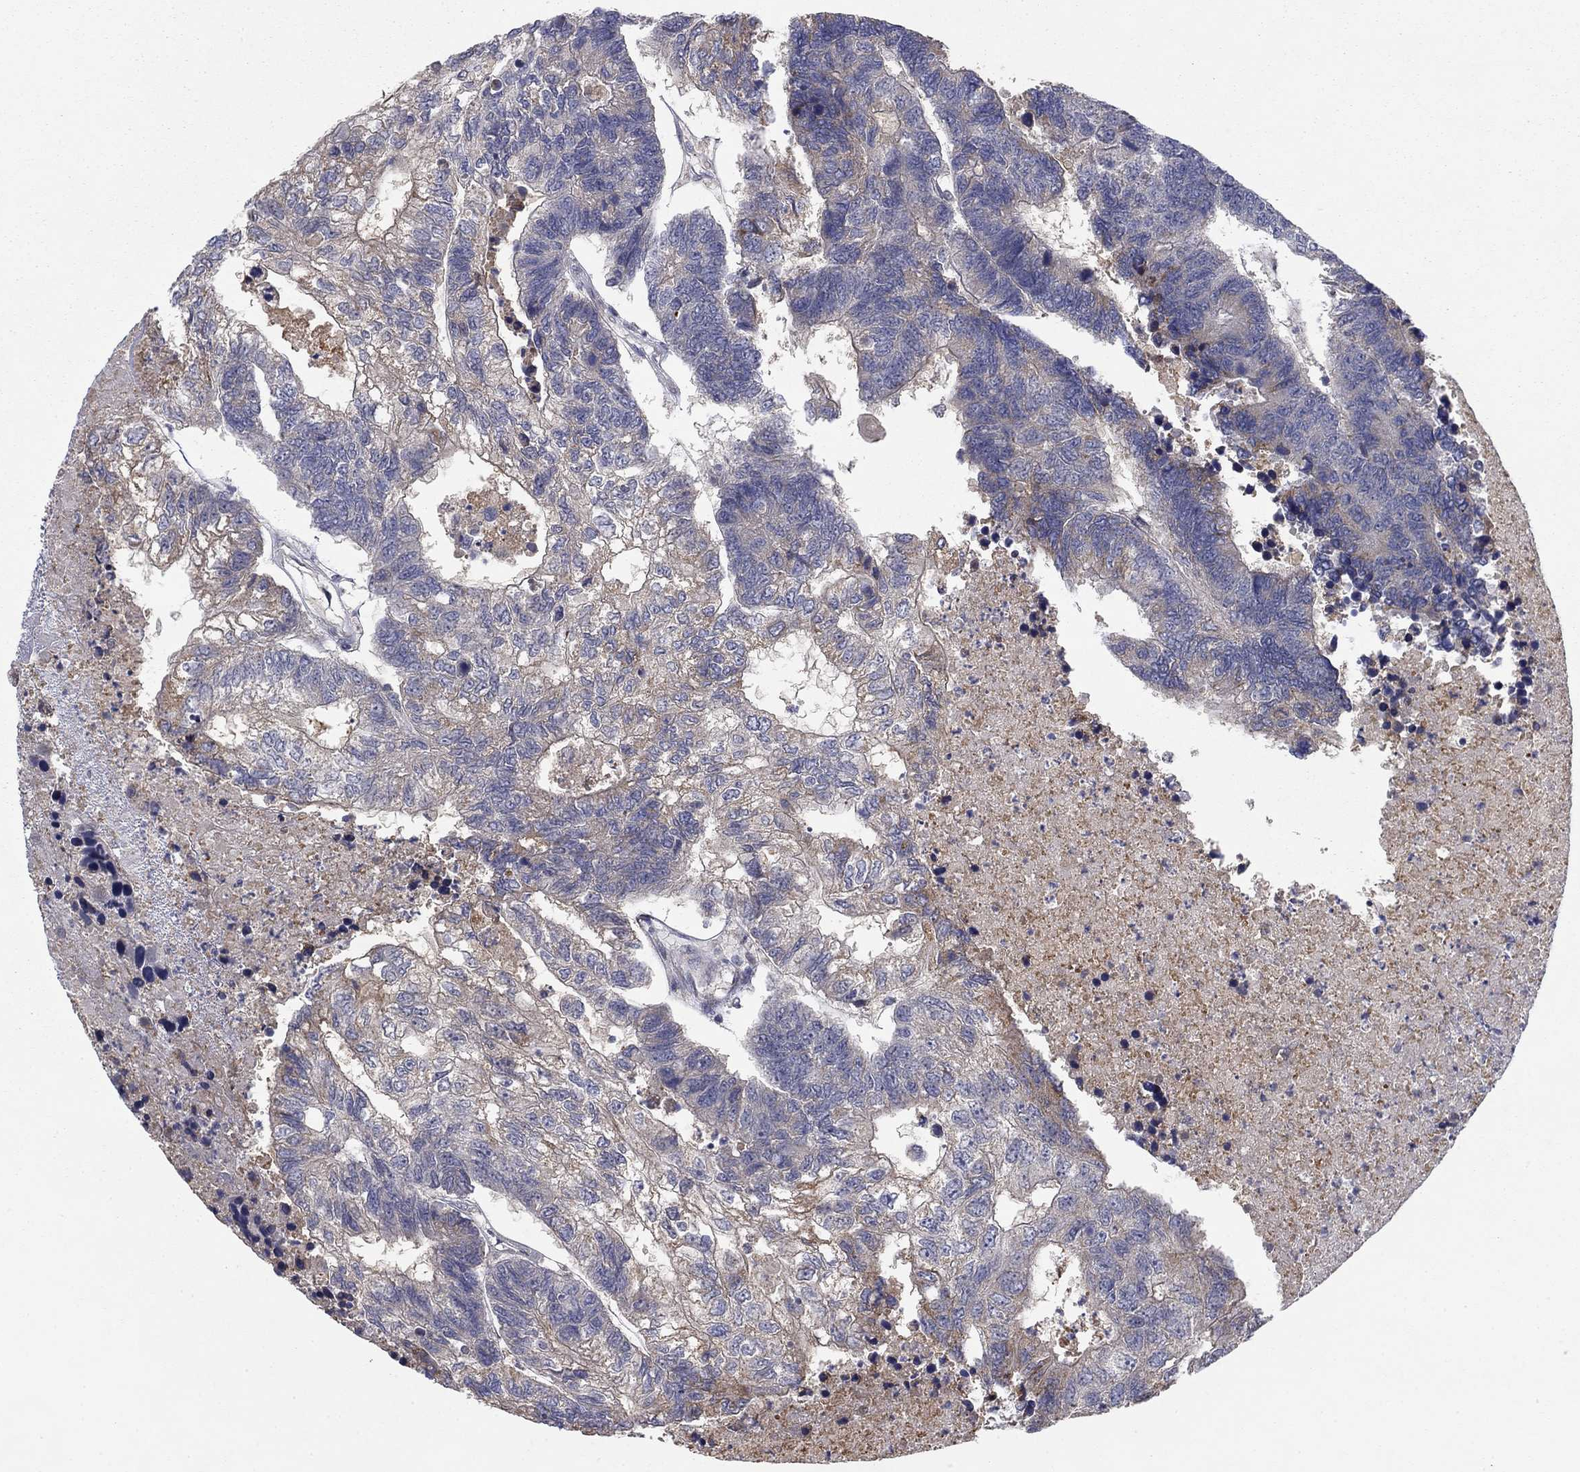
{"staining": {"intensity": "negative", "quantity": "none", "location": "none"}, "tissue": "colorectal cancer", "cell_type": "Tumor cells", "image_type": "cancer", "snomed": [{"axis": "morphology", "description": "Adenocarcinoma, NOS"}, {"axis": "topography", "description": "Colon"}], "caption": "Histopathology image shows no significant protein staining in tumor cells of colorectal cancer. The staining is performed using DAB (3,3'-diaminobenzidine) brown chromogen with nuclei counter-stained in using hematoxylin.", "gene": "MMAA", "patient": {"sex": "female", "age": 48}}